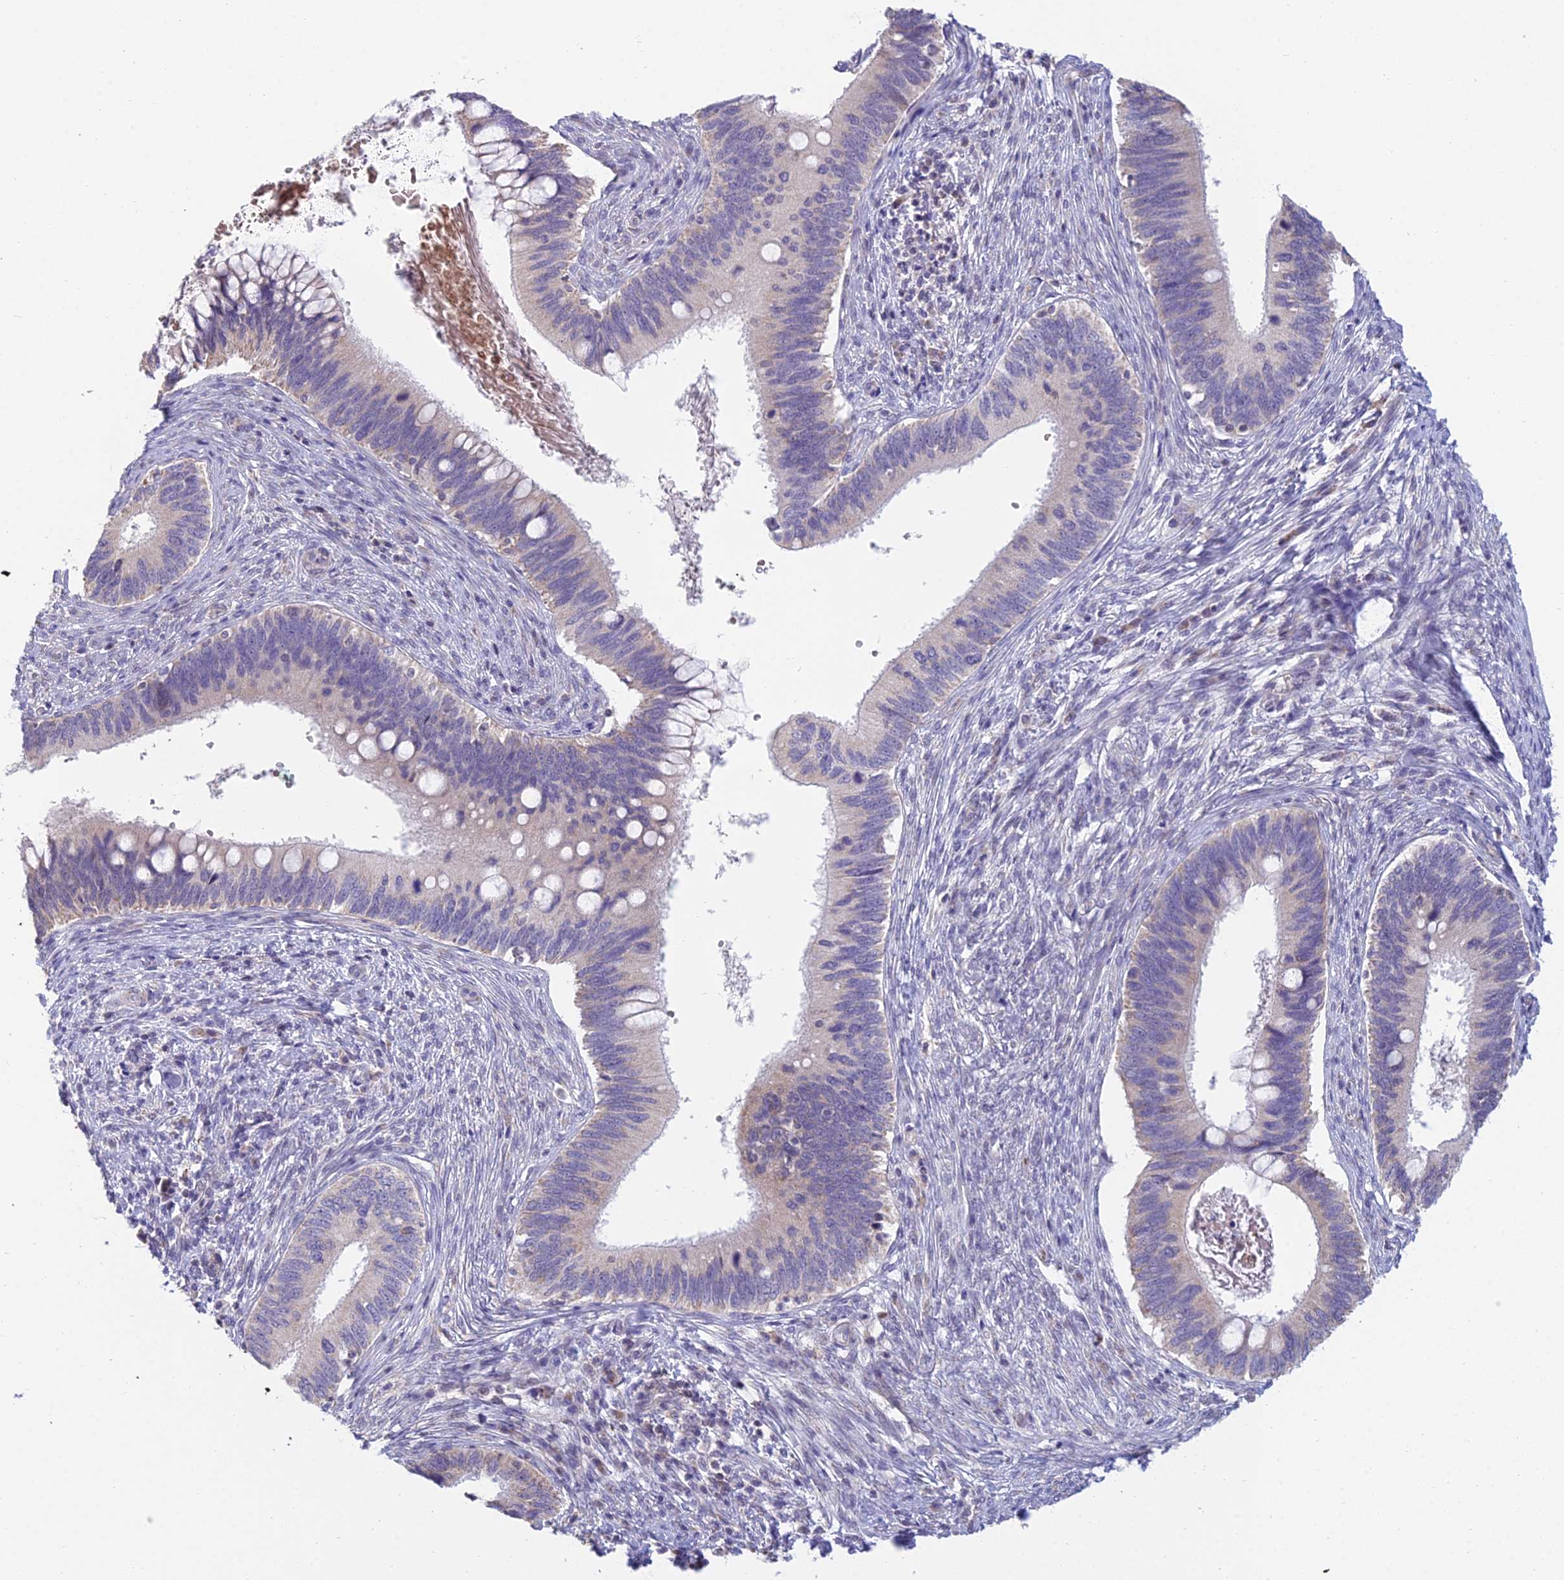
{"staining": {"intensity": "weak", "quantity": "<25%", "location": "cytoplasmic/membranous"}, "tissue": "cervical cancer", "cell_type": "Tumor cells", "image_type": "cancer", "snomed": [{"axis": "morphology", "description": "Adenocarcinoma, NOS"}, {"axis": "topography", "description": "Cervix"}], "caption": "Tumor cells show no significant staining in cervical cancer.", "gene": "CFAP206", "patient": {"sex": "female", "age": 42}}